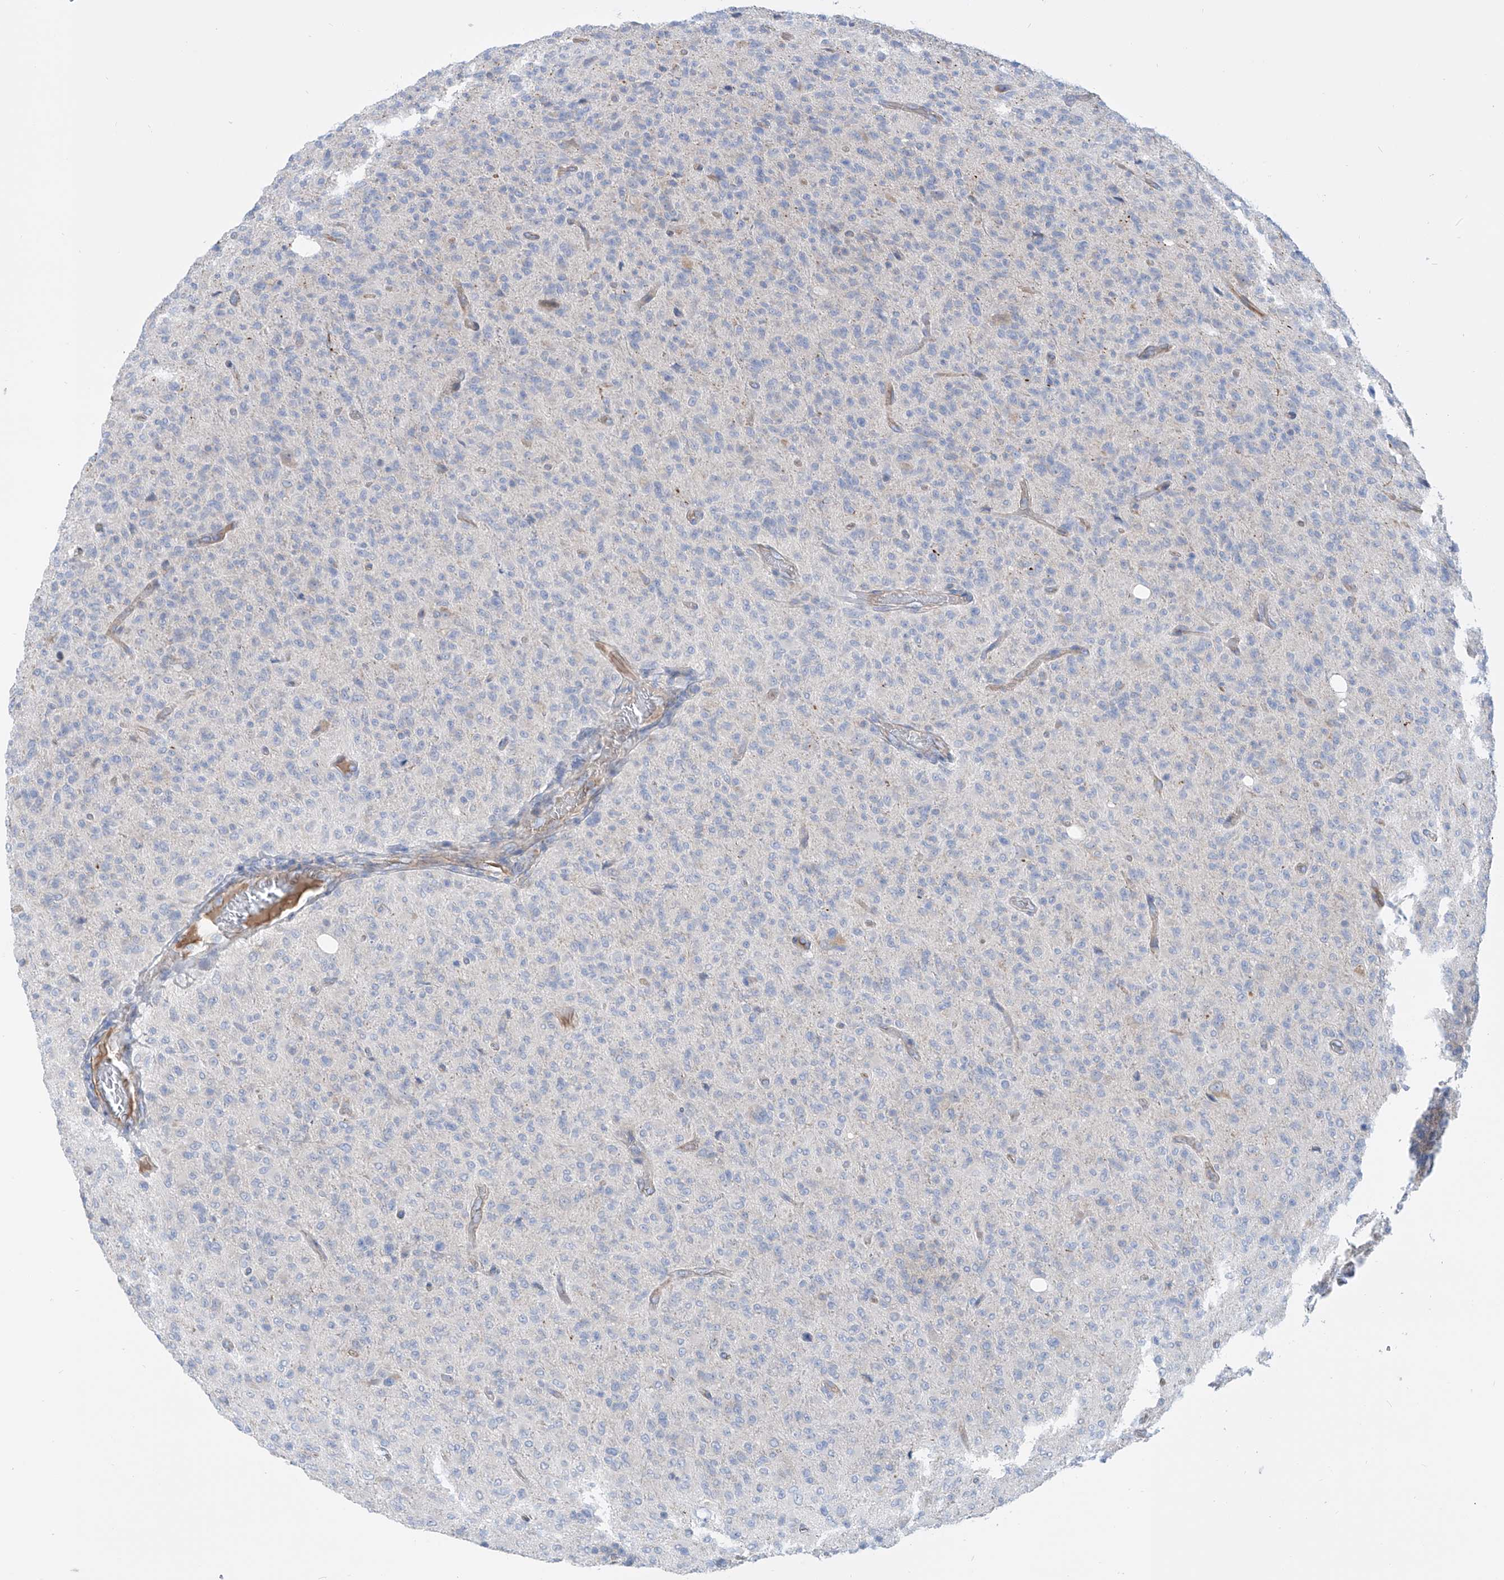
{"staining": {"intensity": "negative", "quantity": "none", "location": "none"}, "tissue": "glioma", "cell_type": "Tumor cells", "image_type": "cancer", "snomed": [{"axis": "morphology", "description": "Glioma, malignant, High grade"}, {"axis": "topography", "description": "Brain"}], "caption": "Immunohistochemical staining of human malignant high-grade glioma shows no significant staining in tumor cells.", "gene": "TMEM209", "patient": {"sex": "female", "age": 57}}